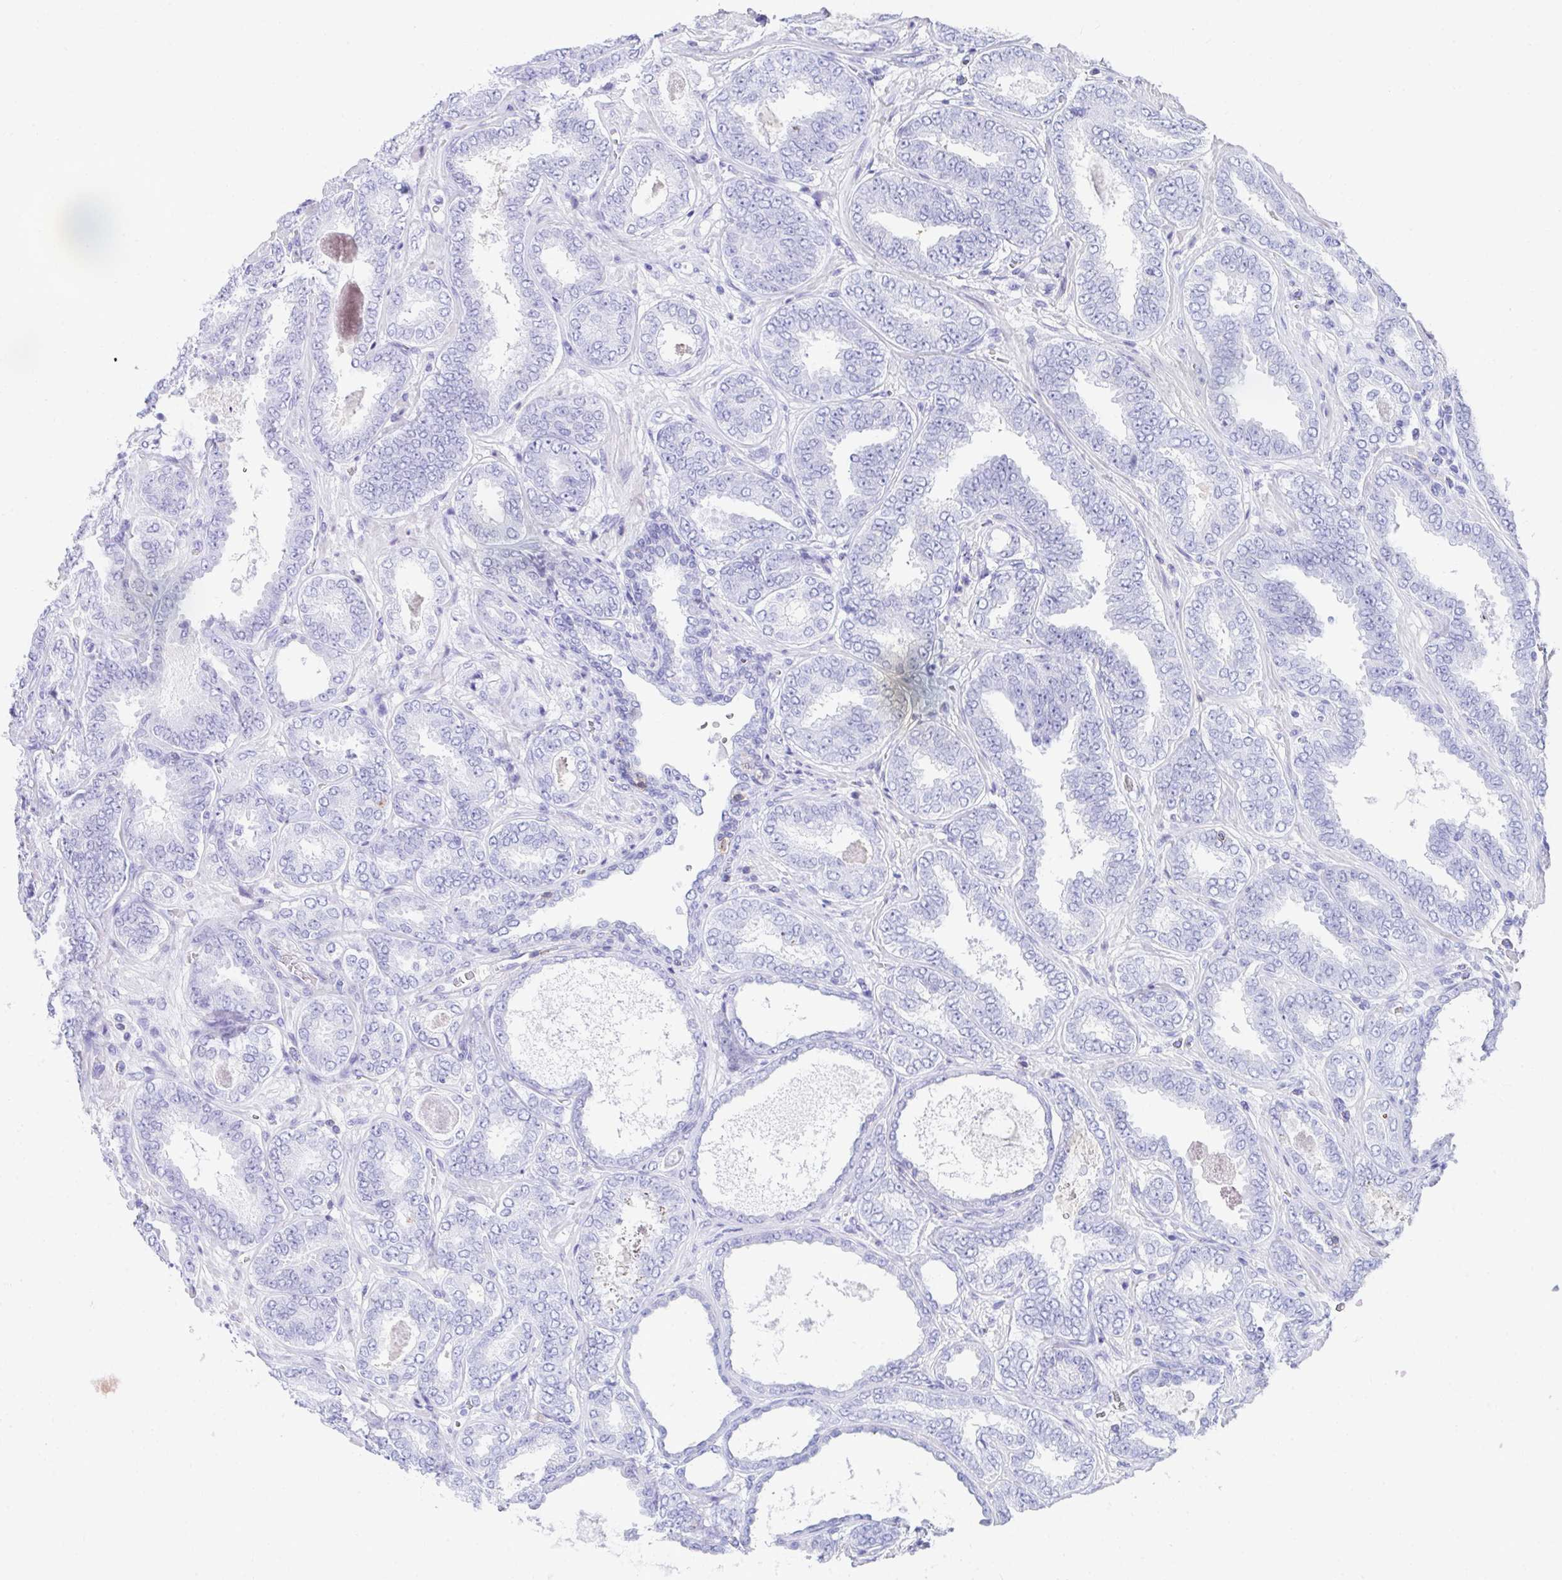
{"staining": {"intensity": "negative", "quantity": "none", "location": "none"}, "tissue": "prostate cancer", "cell_type": "Tumor cells", "image_type": "cancer", "snomed": [{"axis": "morphology", "description": "Adenocarcinoma, High grade"}, {"axis": "topography", "description": "Prostate"}], "caption": "IHC micrograph of prostate cancer stained for a protein (brown), which displays no staining in tumor cells.", "gene": "CD7", "patient": {"sex": "male", "age": 72}}